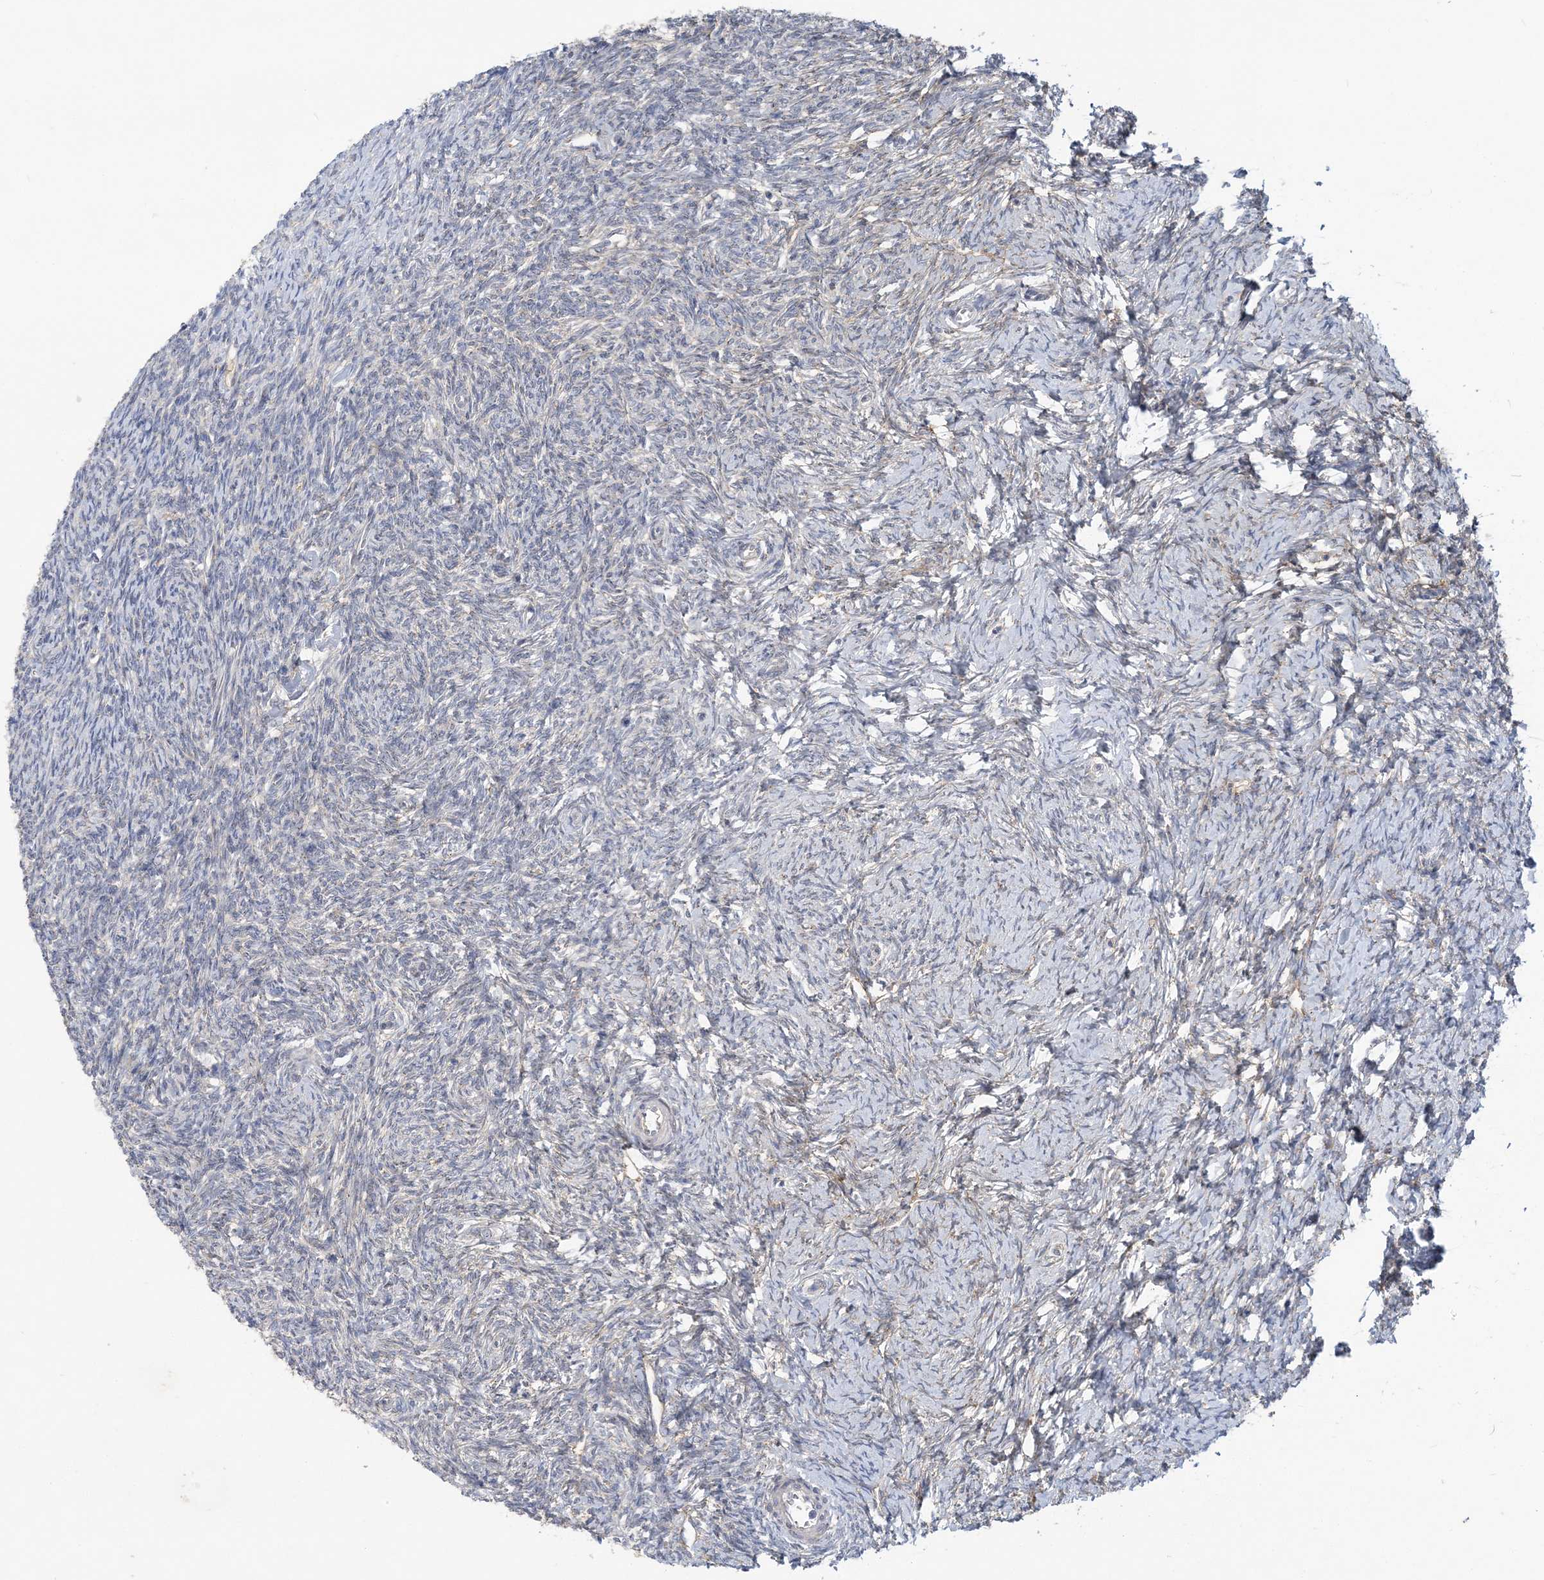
{"staining": {"intensity": "weak", "quantity": ">75%", "location": "cytoplasmic/membranous"}, "tissue": "ovary", "cell_type": "Follicle cells", "image_type": "normal", "snomed": [{"axis": "morphology", "description": "Normal tissue, NOS"}, {"axis": "morphology", "description": "Cyst, NOS"}, {"axis": "topography", "description": "Ovary"}], "caption": "Brown immunohistochemical staining in unremarkable ovary exhibits weak cytoplasmic/membranous staining in about >75% of follicle cells. The staining was performed using DAB to visualize the protein expression in brown, while the nuclei were stained in blue with hematoxylin (Magnification: 20x).", "gene": "ANKRD35", "patient": {"sex": "female", "age": 33}}